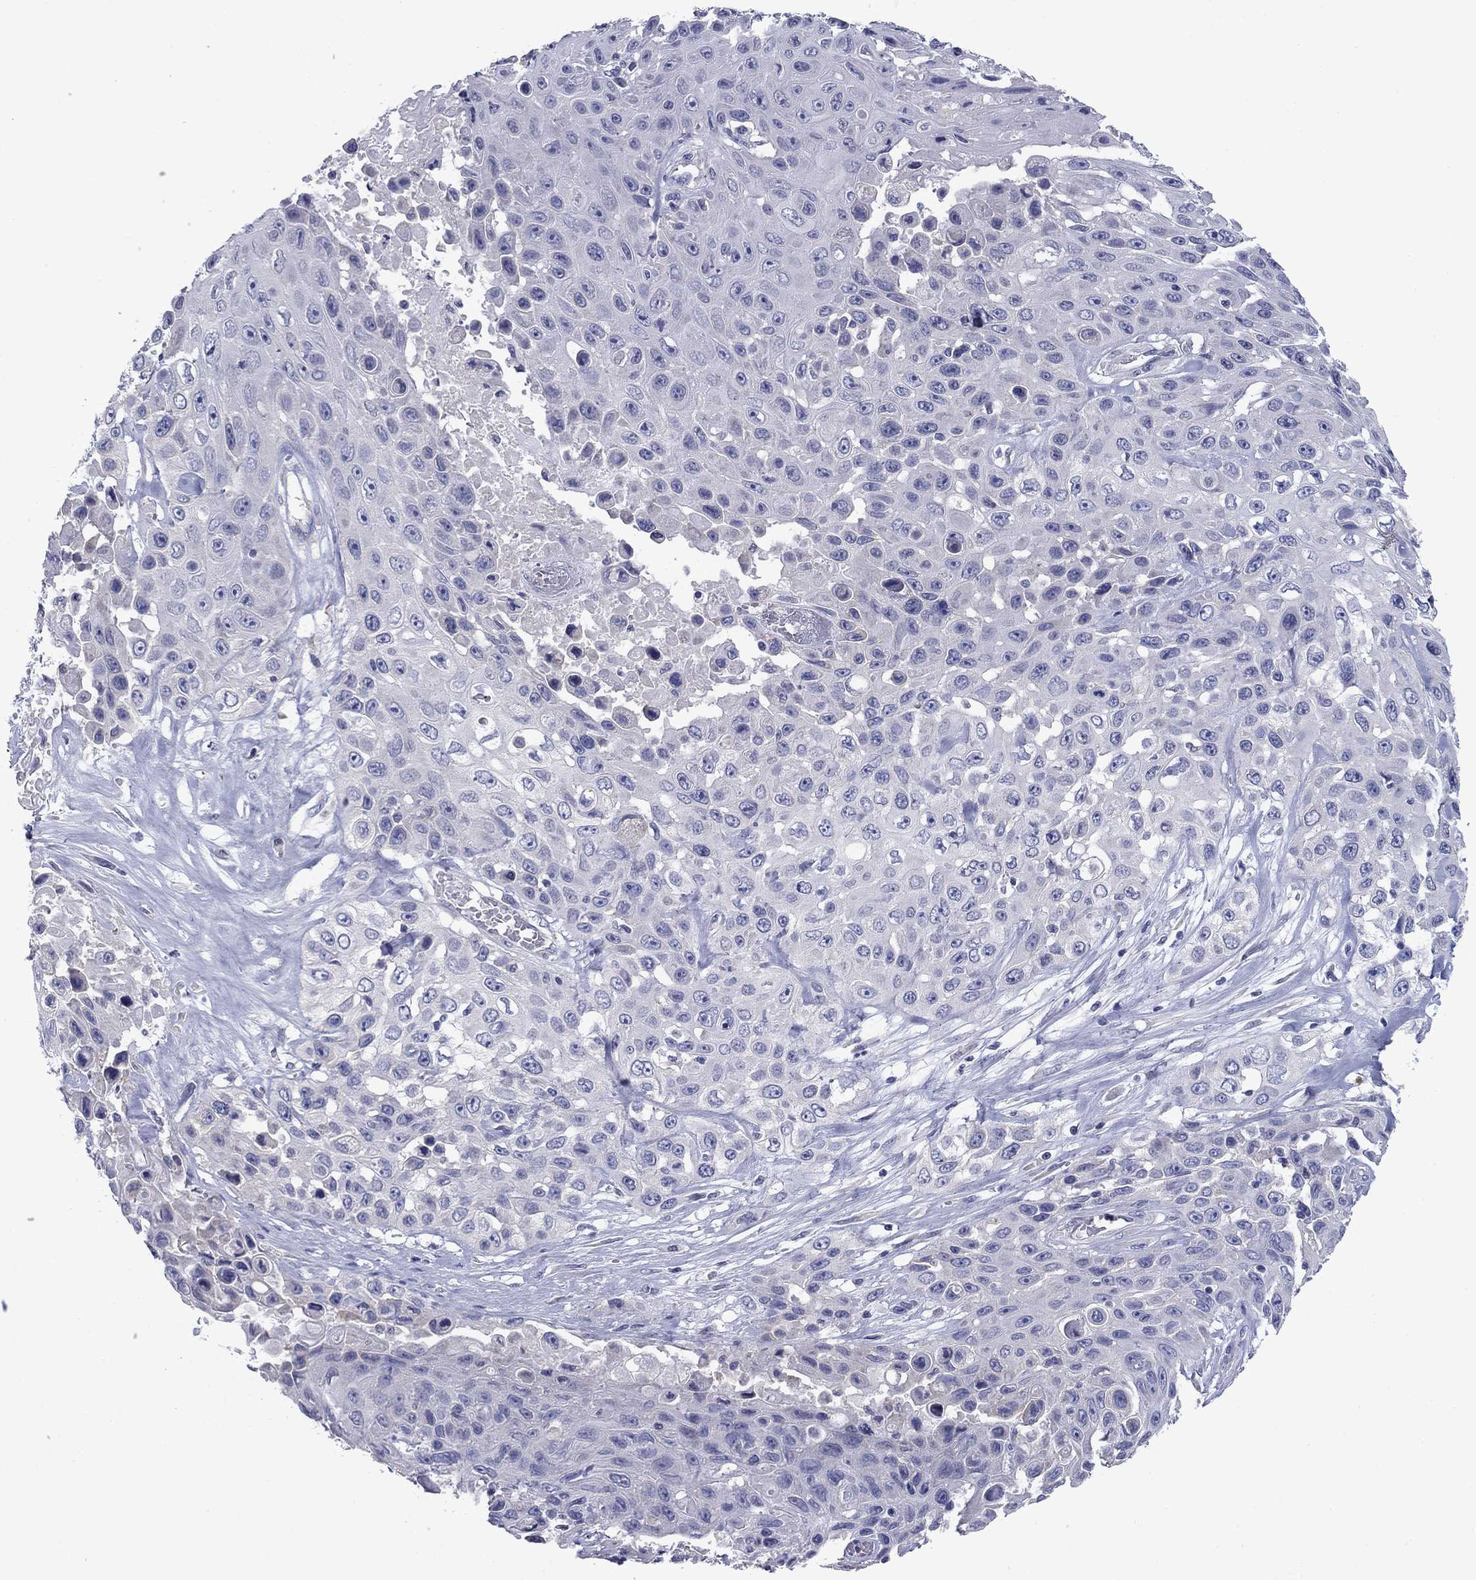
{"staining": {"intensity": "negative", "quantity": "none", "location": "none"}, "tissue": "skin cancer", "cell_type": "Tumor cells", "image_type": "cancer", "snomed": [{"axis": "morphology", "description": "Squamous cell carcinoma, NOS"}, {"axis": "topography", "description": "Skin"}], "caption": "DAB immunohistochemical staining of skin squamous cell carcinoma reveals no significant positivity in tumor cells.", "gene": "GRK7", "patient": {"sex": "male", "age": 82}}